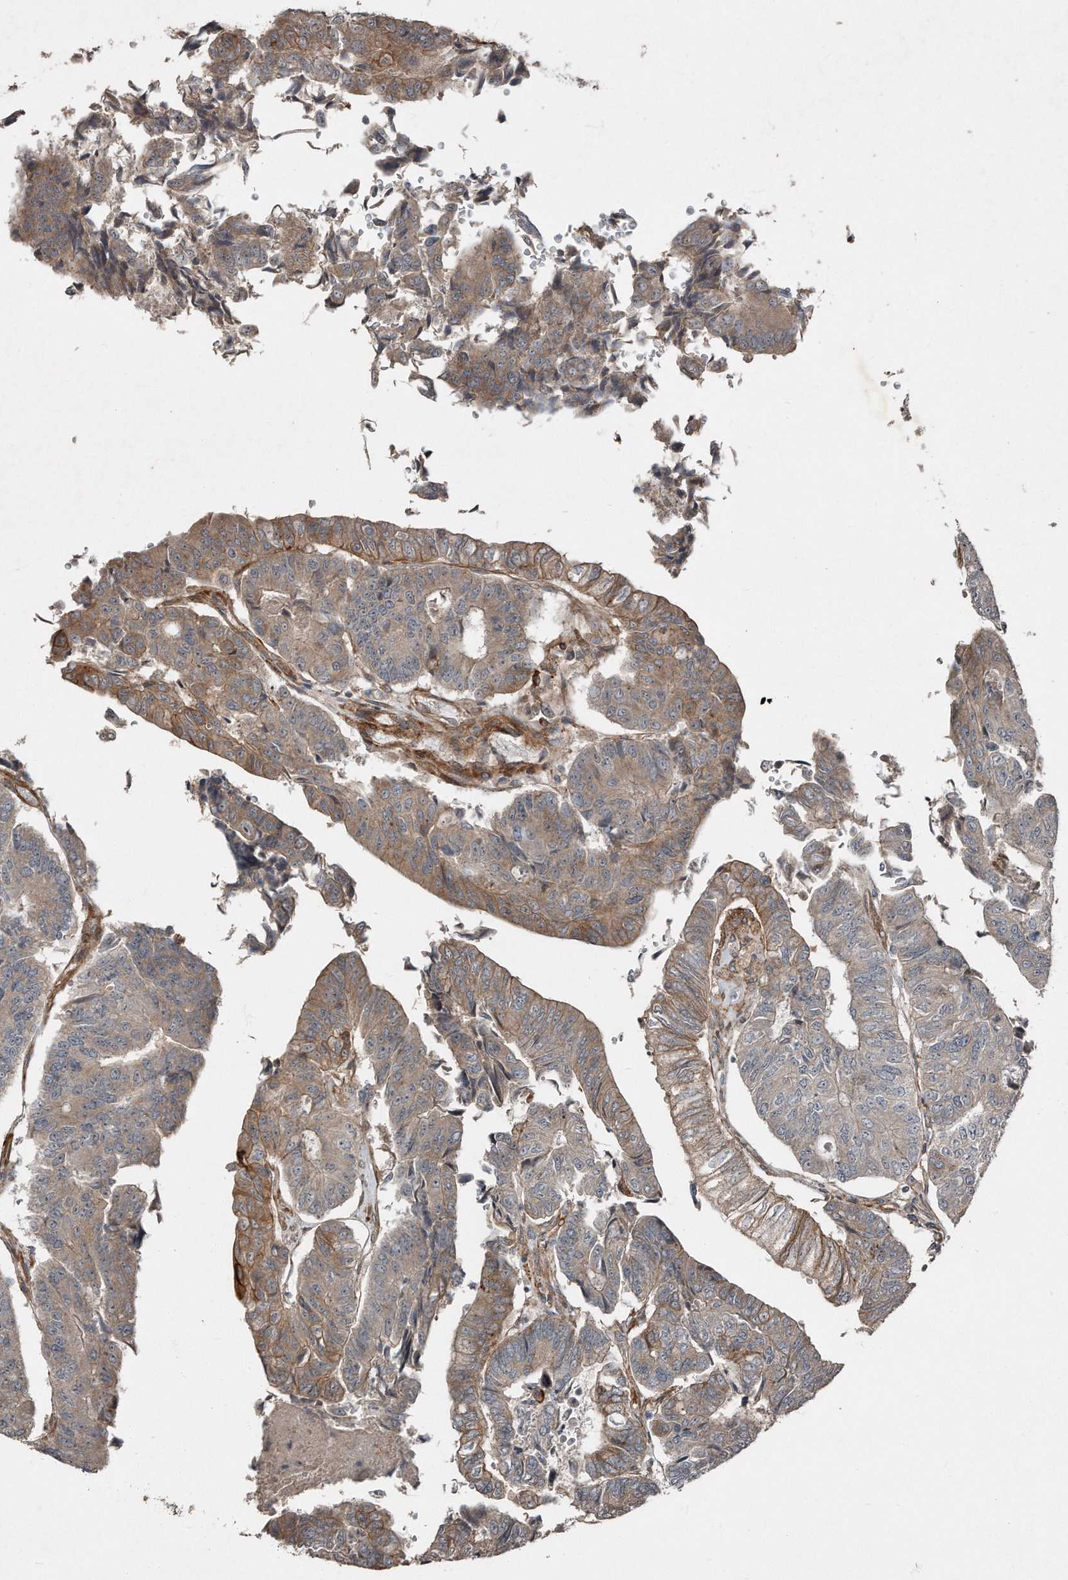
{"staining": {"intensity": "moderate", "quantity": "25%-75%", "location": "cytoplasmic/membranous"}, "tissue": "colorectal cancer", "cell_type": "Tumor cells", "image_type": "cancer", "snomed": [{"axis": "morphology", "description": "Adenocarcinoma, NOS"}, {"axis": "topography", "description": "Colon"}], "caption": "Colorectal cancer (adenocarcinoma) was stained to show a protein in brown. There is medium levels of moderate cytoplasmic/membranous positivity in approximately 25%-75% of tumor cells. (Stains: DAB in brown, nuclei in blue, Microscopy: brightfield microscopy at high magnification).", "gene": "SNAP47", "patient": {"sex": "female", "age": 67}}